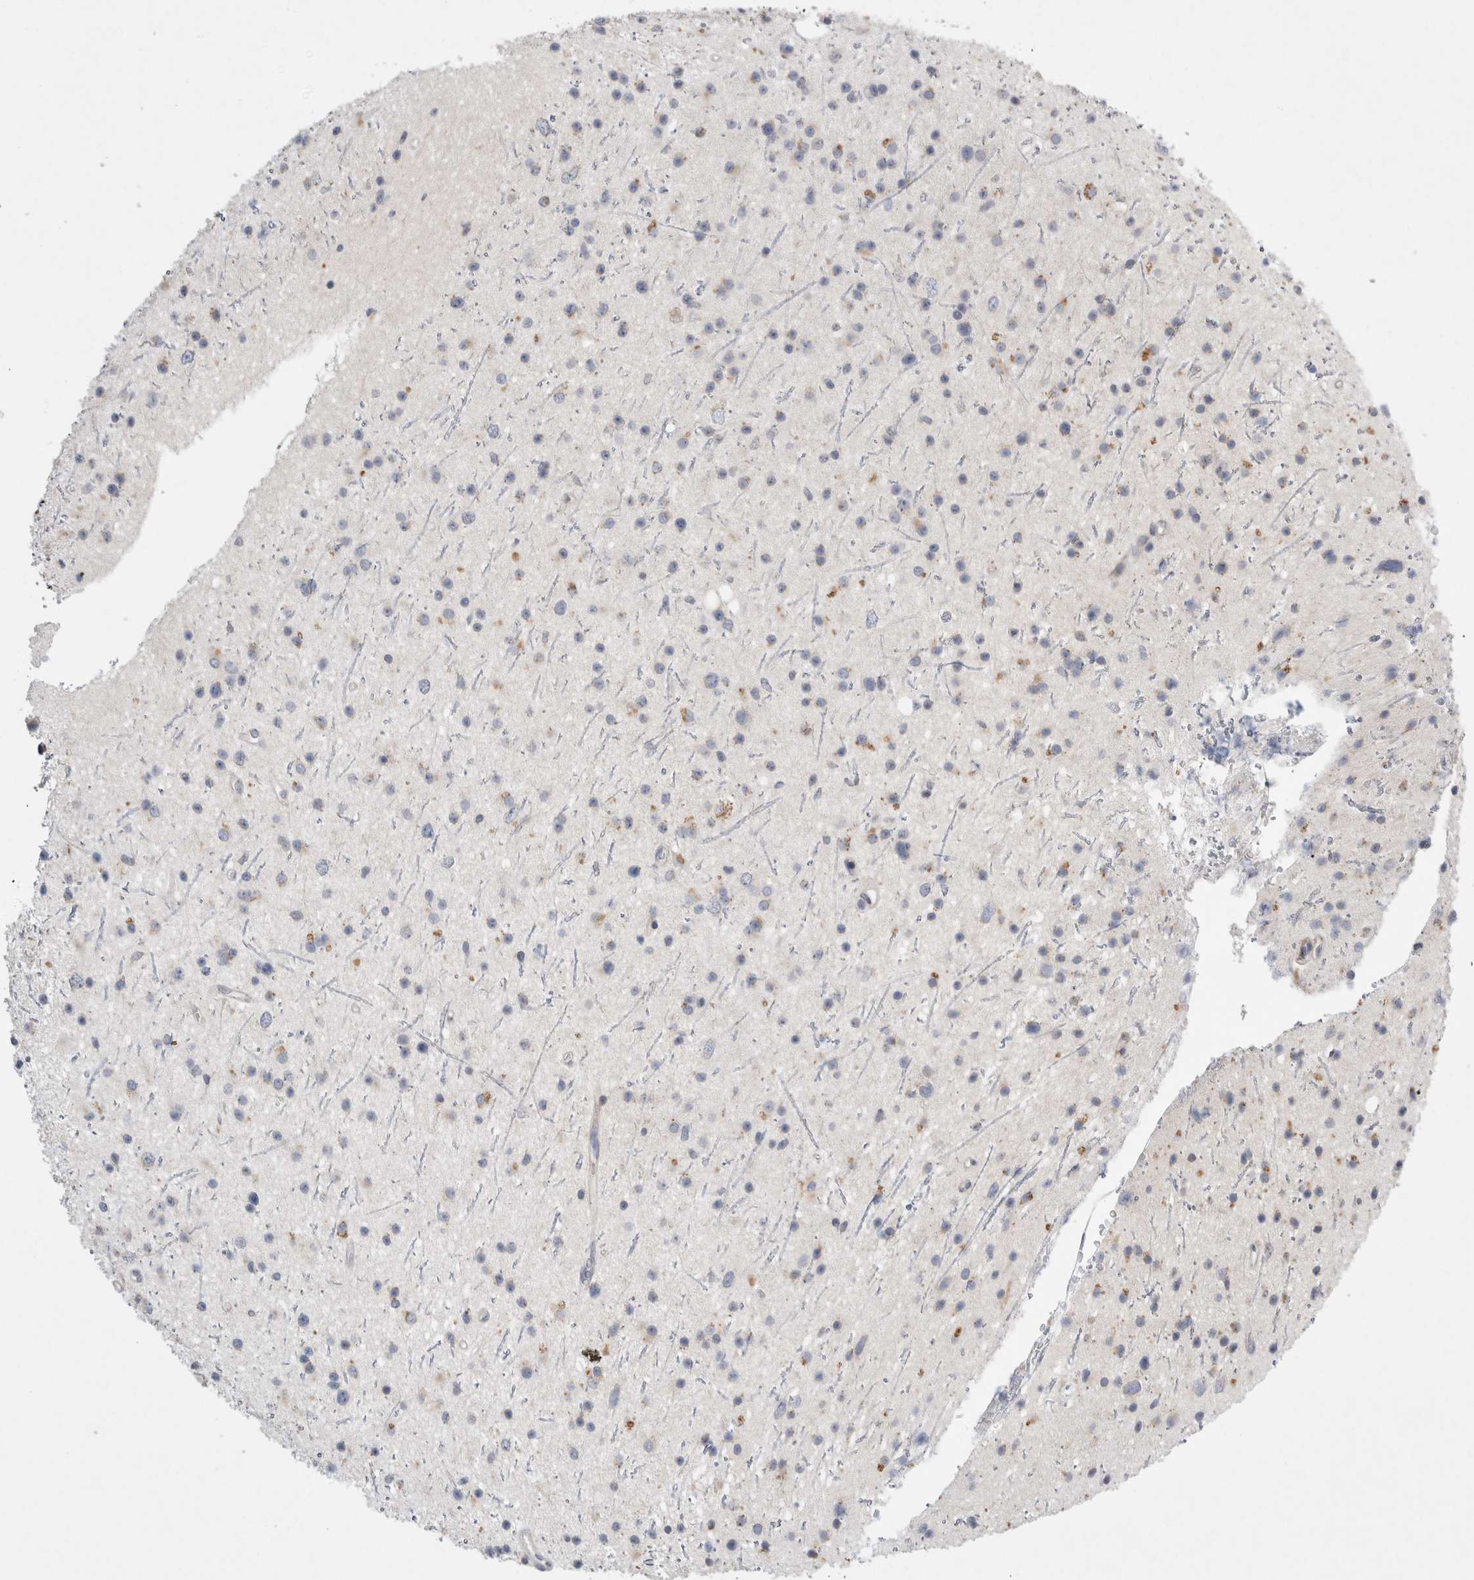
{"staining": {"intensity": "weak", "quantity": "25%-75%", "location": "cytoplasmic/membranous"}, "tissue": "glioma", "cell_type": "Tumor cells", "image_type": "cancer", "snomed": [{"axis": "morphology", "description": "Glioma, malignant, Low grade"}, {"axis": "topography", "description": "Cerebral cortex"}], "caption": "A low amount of weak cytoplasmic/membranous staining is seen in about 25%-75% of tumor cells in malignant low-grade glioma tissue.", "gene": "TRMT9B", "patient": {"sex": "female", "age": 39}}